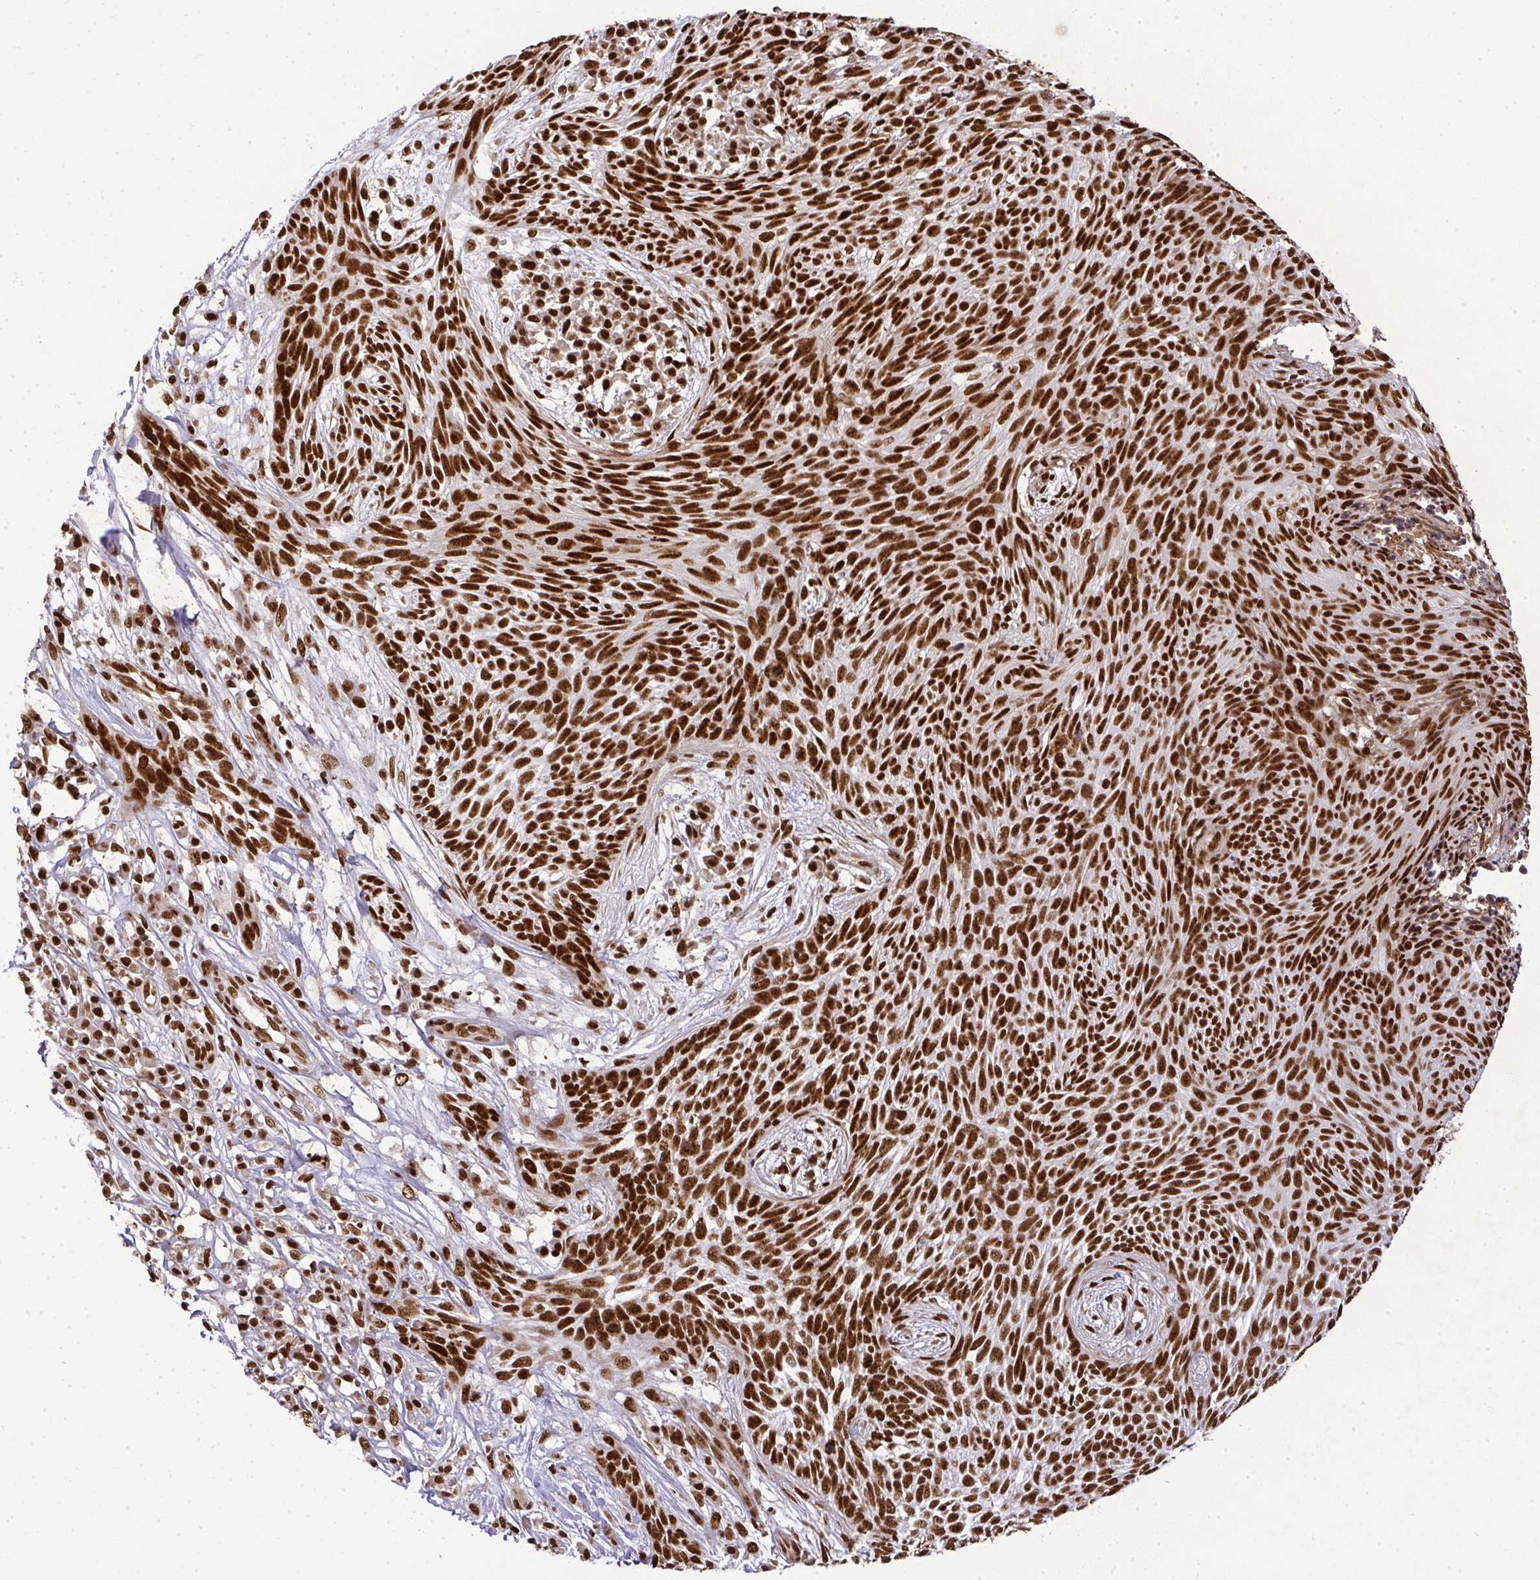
{"staining": {"intensity": "strong", "quantity": ">75%", "location": "nuclear"}, "tissue": "skin cancer", "cell_type": "Tumor cells", "image_type": "cancer", "snomed": [{"axis": "morphology", "description": "Basal cell carcinoma"}, {"axis": "topography", "description": "Skin"}, {"axis": "topography", "description": "Skin, foot"}], "caption": "Basal cell carcinoma (skin) tissue displays strong nuclear staining in approximately >75% of tumor cells, visualized by immunohistochemistry.", "gene": "U2AF1", "patient": {"sex": "female", "age": 86}}